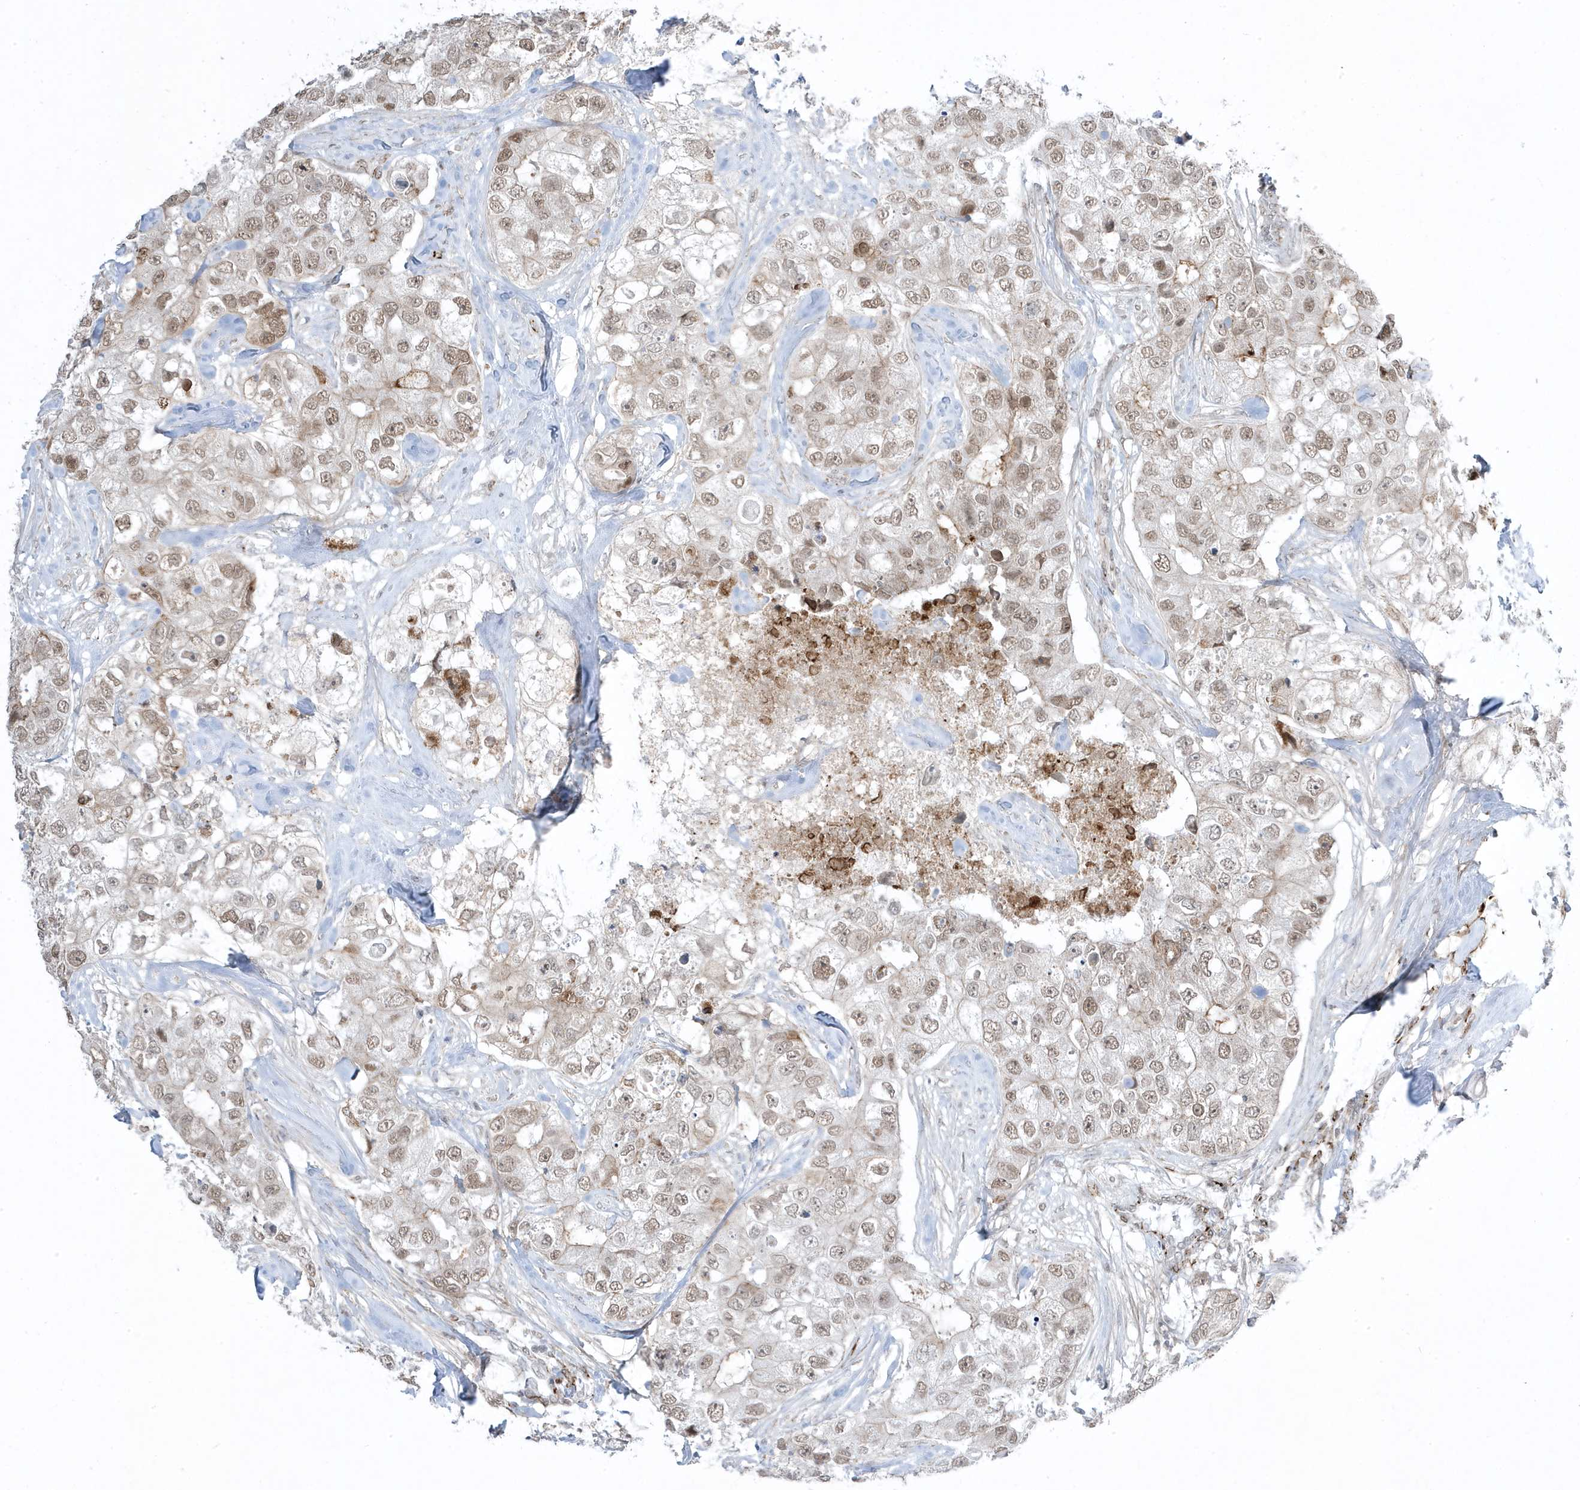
{"staining": {"intensity": "moderate", "quantity": ">75%", "location": "nuclear"}, "tissue": "breast cancer", "cell_type": "Tumor cells", "image_type": "cancer", "snomed": [{"axis": "morphology", "description": "Duct carcinoma"}, {"axis": "topography", "description": "Breast"}], "caption": "High-magnification brightfield microscopy of breast cancer (intraductal carcinoma) stained with DAB (brown) and counterstained with hematoxylin (blue). tumor cells exhibit moderate nuclear staining is appreciated in about>75% of cells. (DAB IHC with brightfield microscopy, high magnification).", "gene": "ADAMTSL3", "patient": {"sex": "female", "age": 62}}